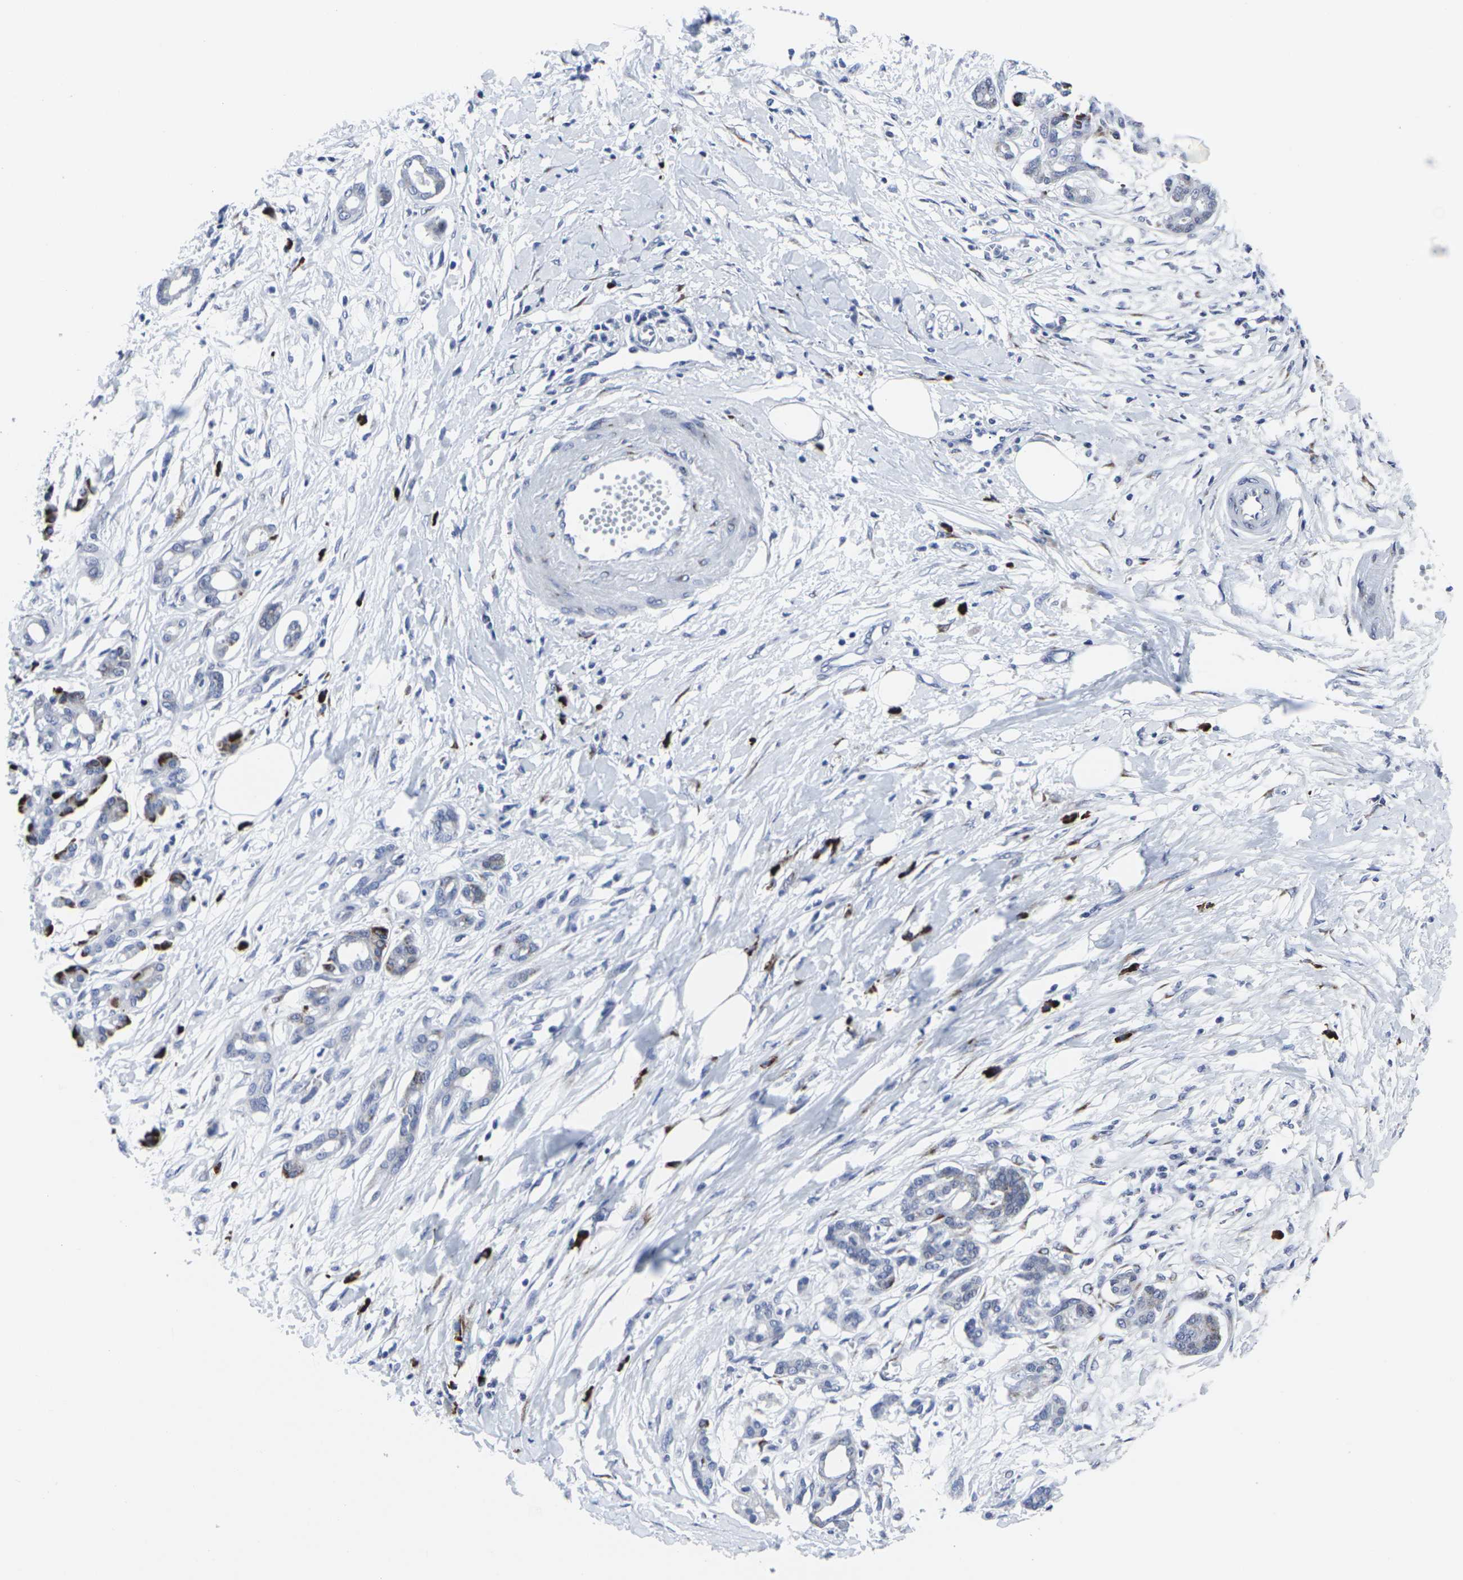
{"staining": {"intensity": "negative", "quantity": "none", "location": "none"}, "tissue": "pancreatic cancer", "cell_type": "Tumor cells", "image_type": "cancer", "snomed": [{"axis": "morphology", "description": "Adenocarcinoma, NOS"}, {"axis": "topography", "description": "Pancreas"}], "caption": "Immunohistochemical staining of pancreatic adenocarcinoma reveals no significant expression in tumor cells. (DAB IHC, high magnification).", "gene": "RPN1", "patient": {"sex": "male", "age": 56}}